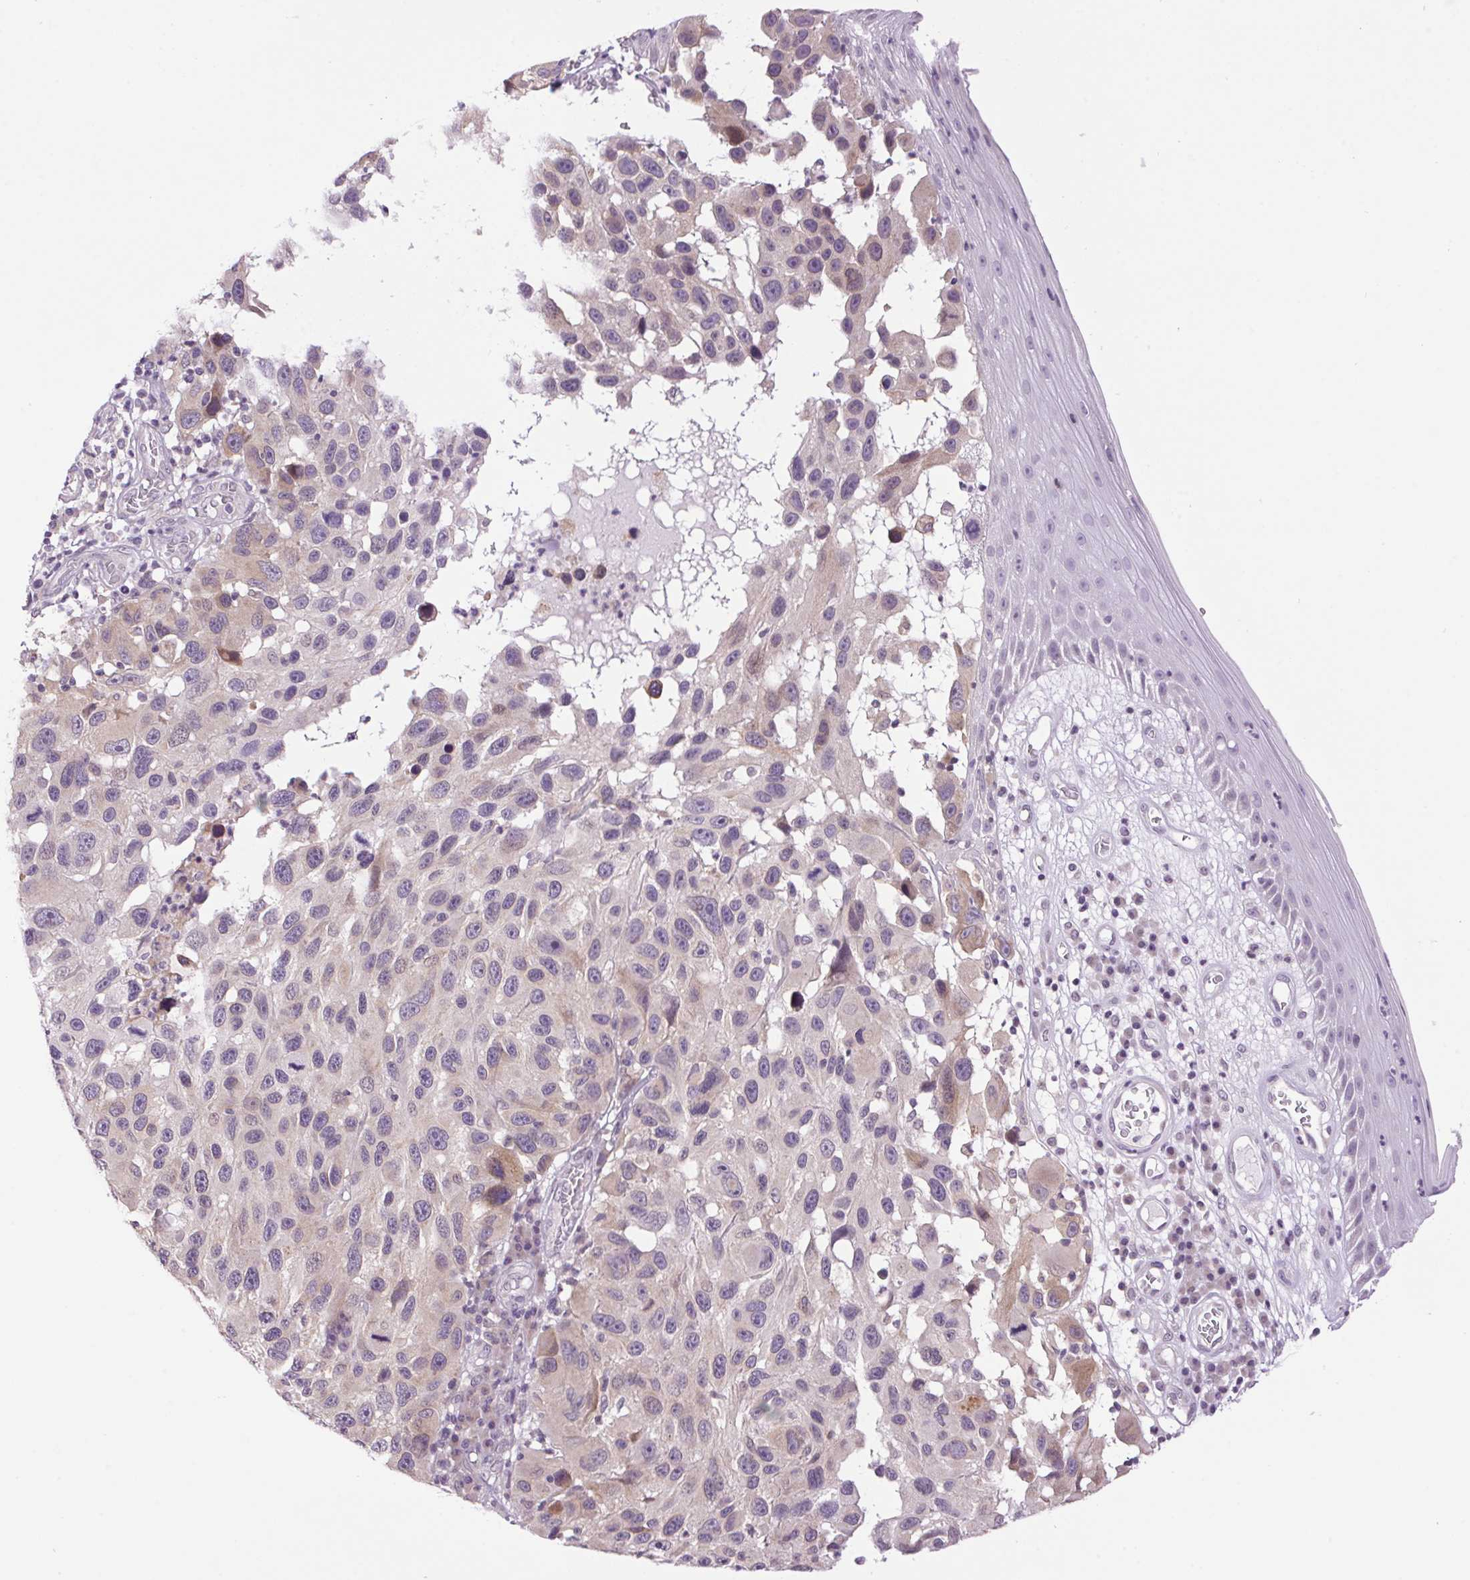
{"staining": {"intensity": "weak", "quantity": "<25%", "location": "cytoplasmic/membranous"}, "tissue": "melanoma", "cell_type": "Tumor cells", "image_type": "cancer", "snomed": [{"axis": "morphology", "description": "Malignant melanoma, NOS"}, {"axis": "topography", "description": "Skin"}], "caption": "Tumor cells are negative for protein expression in human melanoma.", "gene": "SMIM13", "patient": {"sex": "male", "age": 53}}